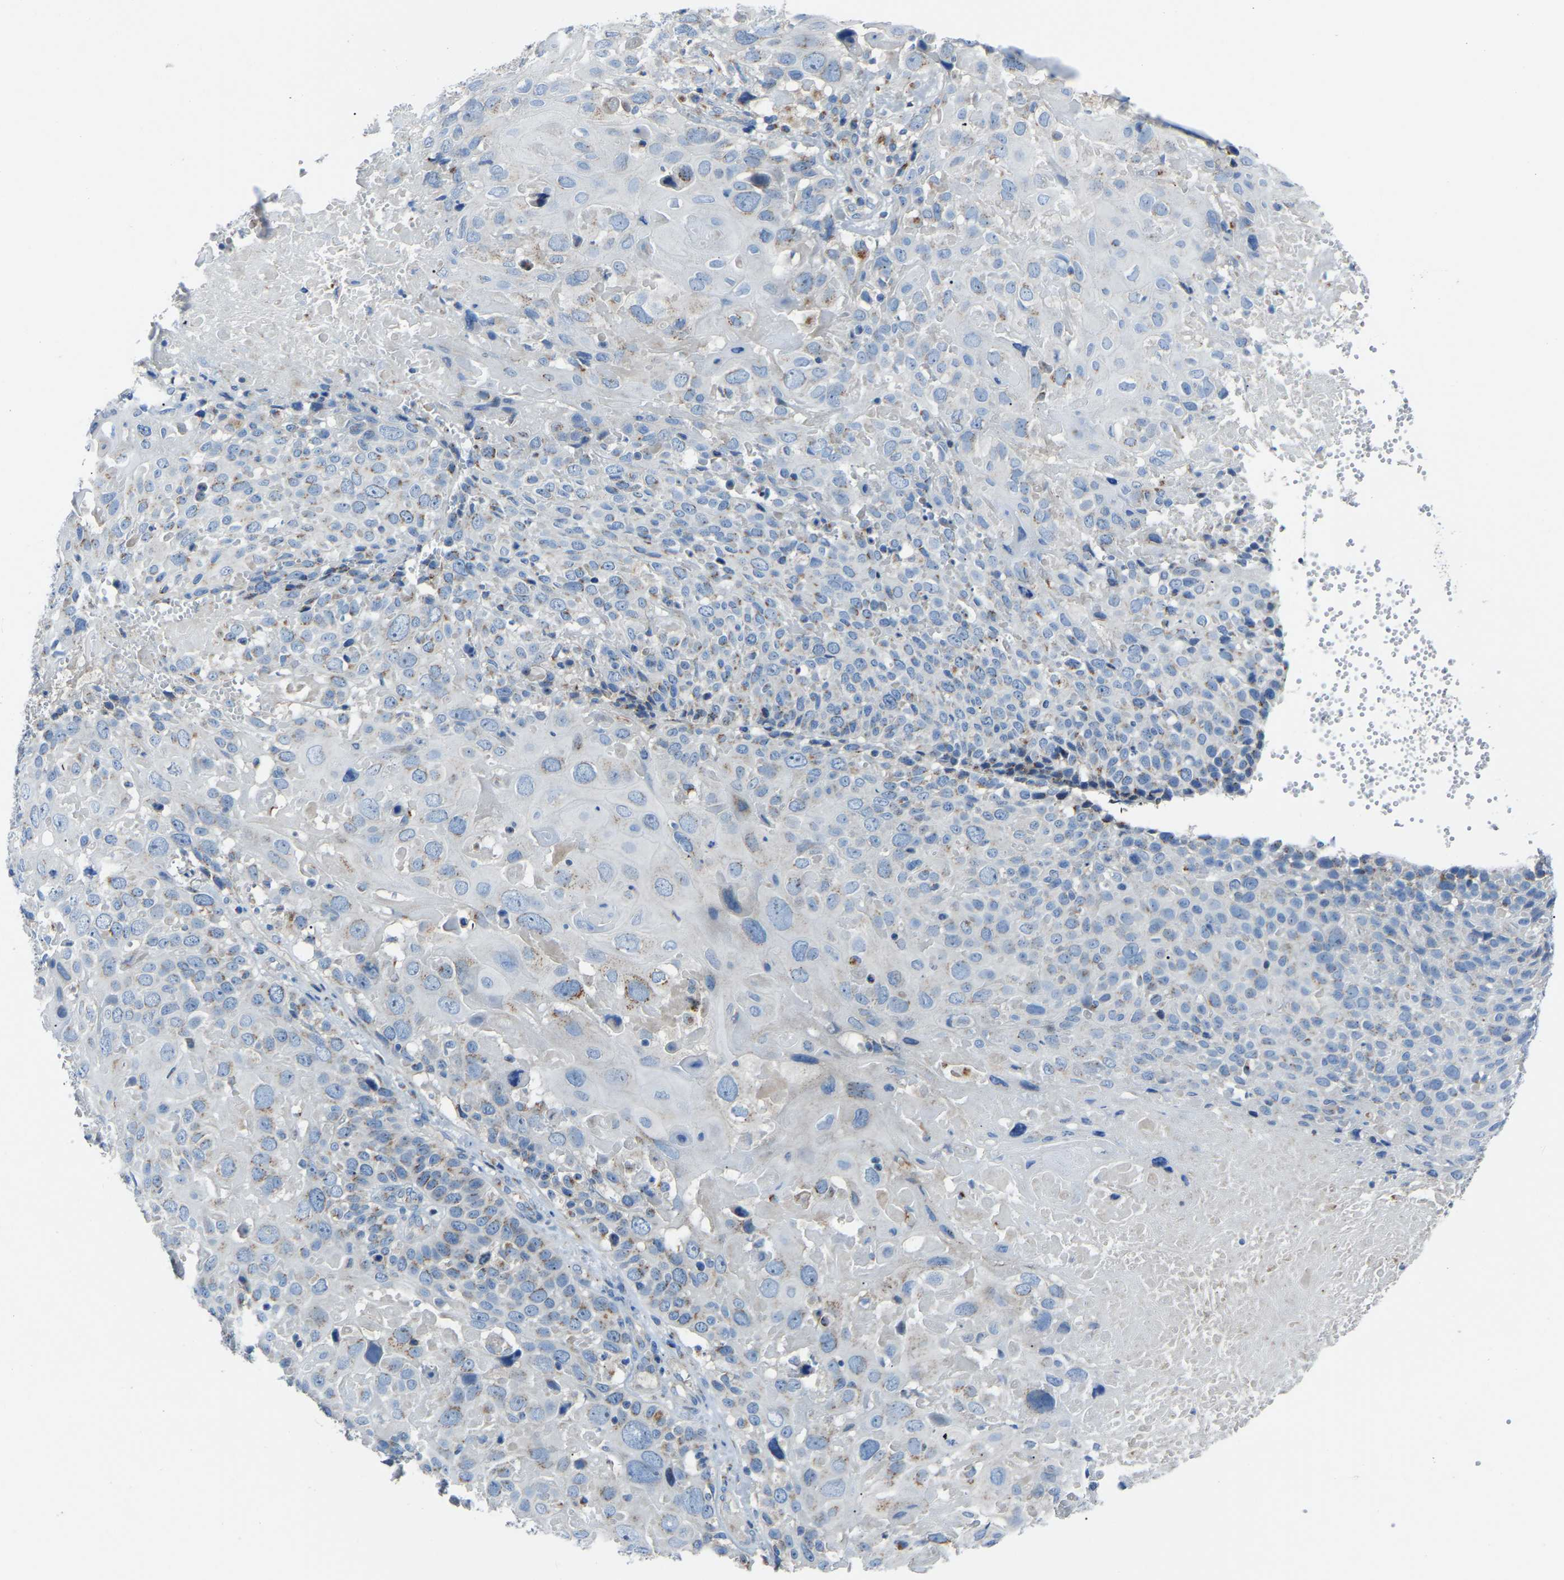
{"staining": {"intensity": "weak", "quantity": "<25%", "location": "cytoplasmic/membranous"}, "tissue": "cervical cancer", "cell_type": "Tumor cells", "image_type": "cancer", "snomed": [{"axis": "morphology", "description": "Squamous cell carcinoma, NOS"}, {"axis": "topography", "description": "Cervix"}], "caption": "Protein analysis of squamous cell carcinoma (cervical) demonstrates no significant staining in tumor cells.", "gene": "CANT1", "patient": {"sex": "female", "age": 74}}